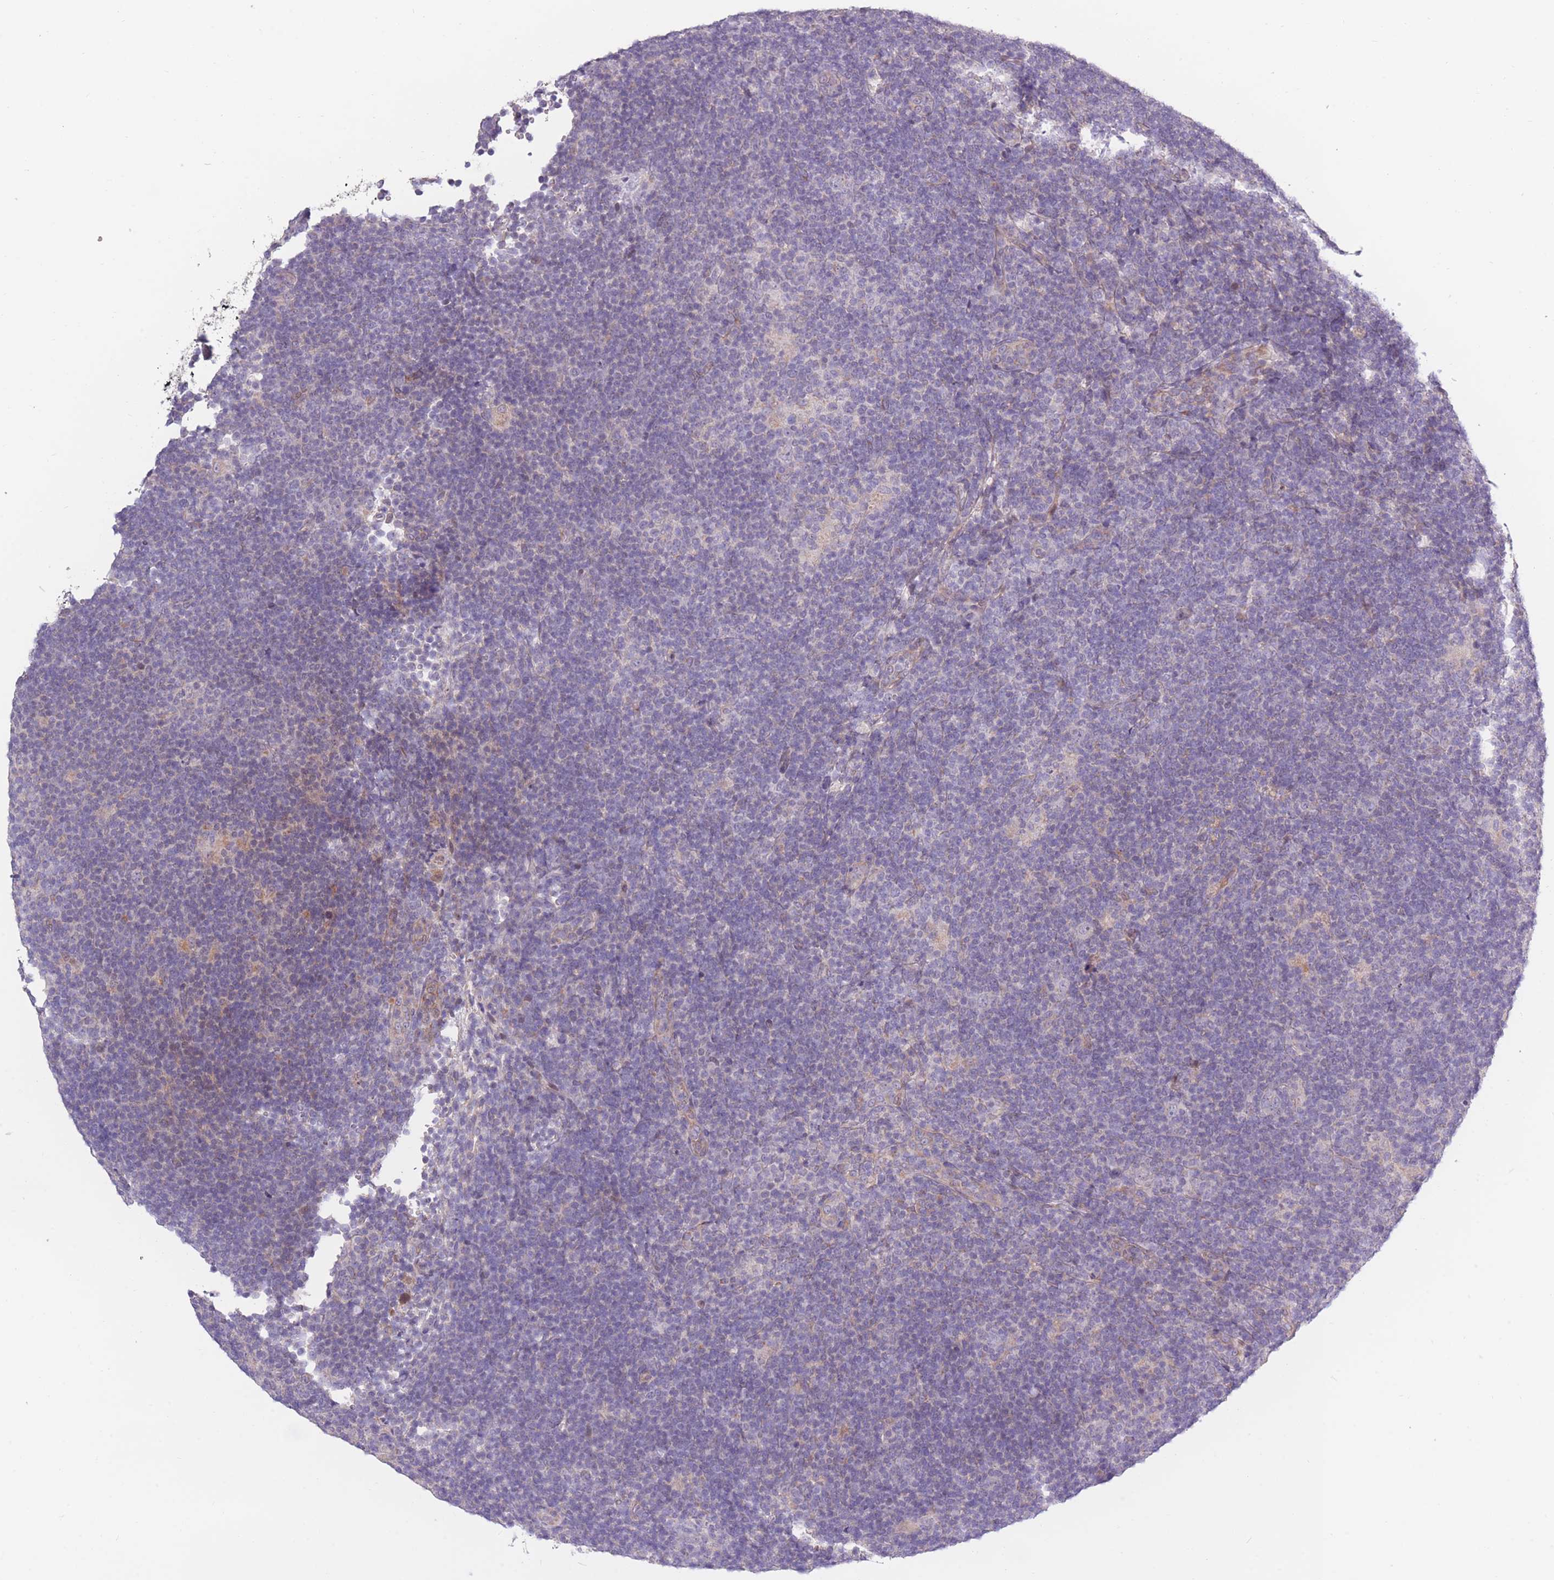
{"staining": {"intensity": "negative", "quantity": "none", "location": "none"}, "tissue": "lymphoma", "cell_type": "Tumor cells", "image_type": "cancer", "snomed": [{"axis": "morphology", "description": "Hodgkin's disease, NOS"}, {"axis": "topography", "description": "Lymph node"}], "caption": "This is an immunohistochemistry micrograph of lymphoma. There is no positivity in tumor cells.", "gene": "CCNQ", "patient": {"sex": "female", "age": 57}}